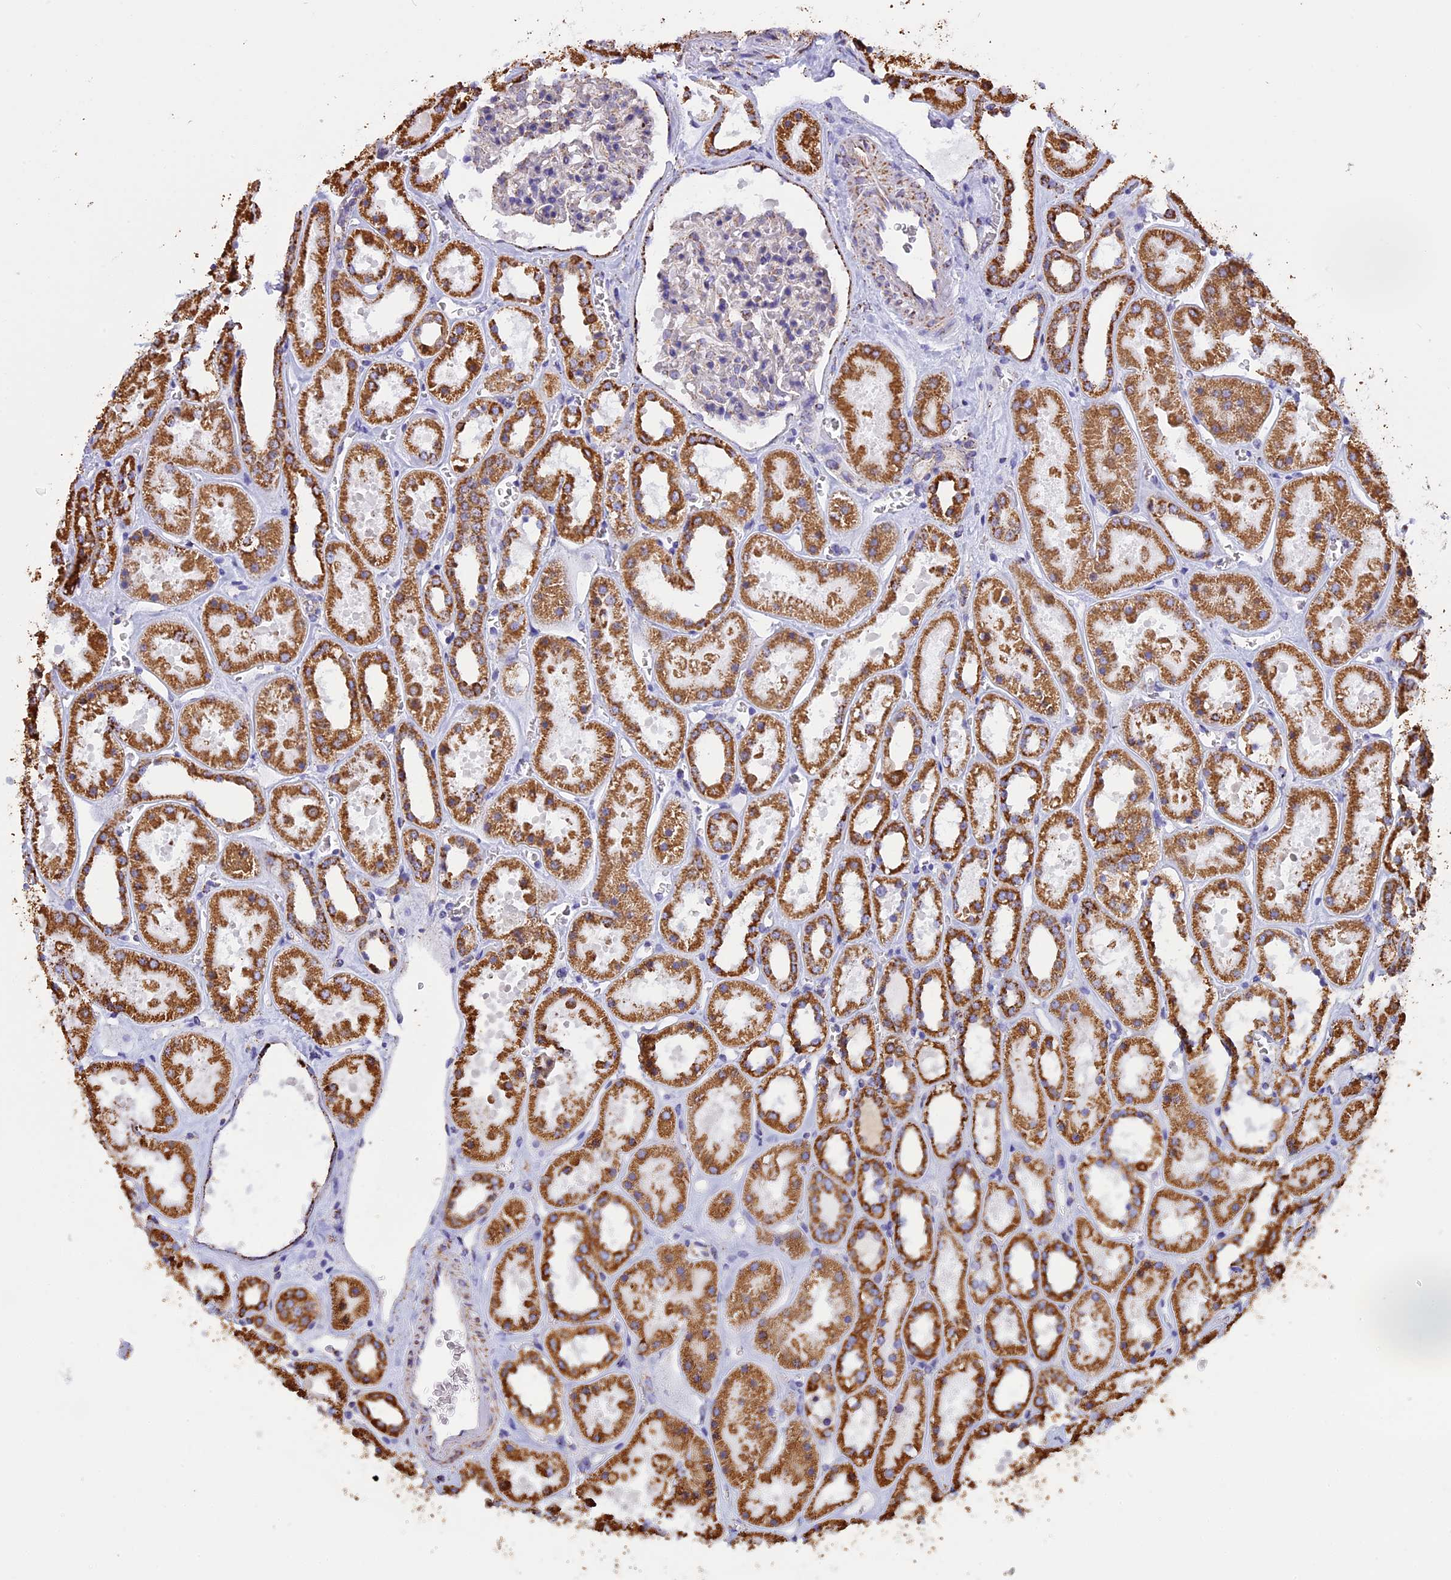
{"staining": {"intensity": "weak", "quantity": "<25%", "location": "cytoplasmic/membranous"}, "tissue": "kidney", "cell_type": "Cells in glomeruli", "image_type": "normal", "snomed": [{"axis": "morphology", "description": "Normal tissue, NOS"}, {"axis": "topography", "description": "Kidney"}], "caption": "Immunohistochemistry photomicrograph of unremarkable human kidney stained for a protein (brown), which displays no expression in cells in glomeruli.", "gene": "KCNG1", "patient": {"sex": "female", "age": 41}}